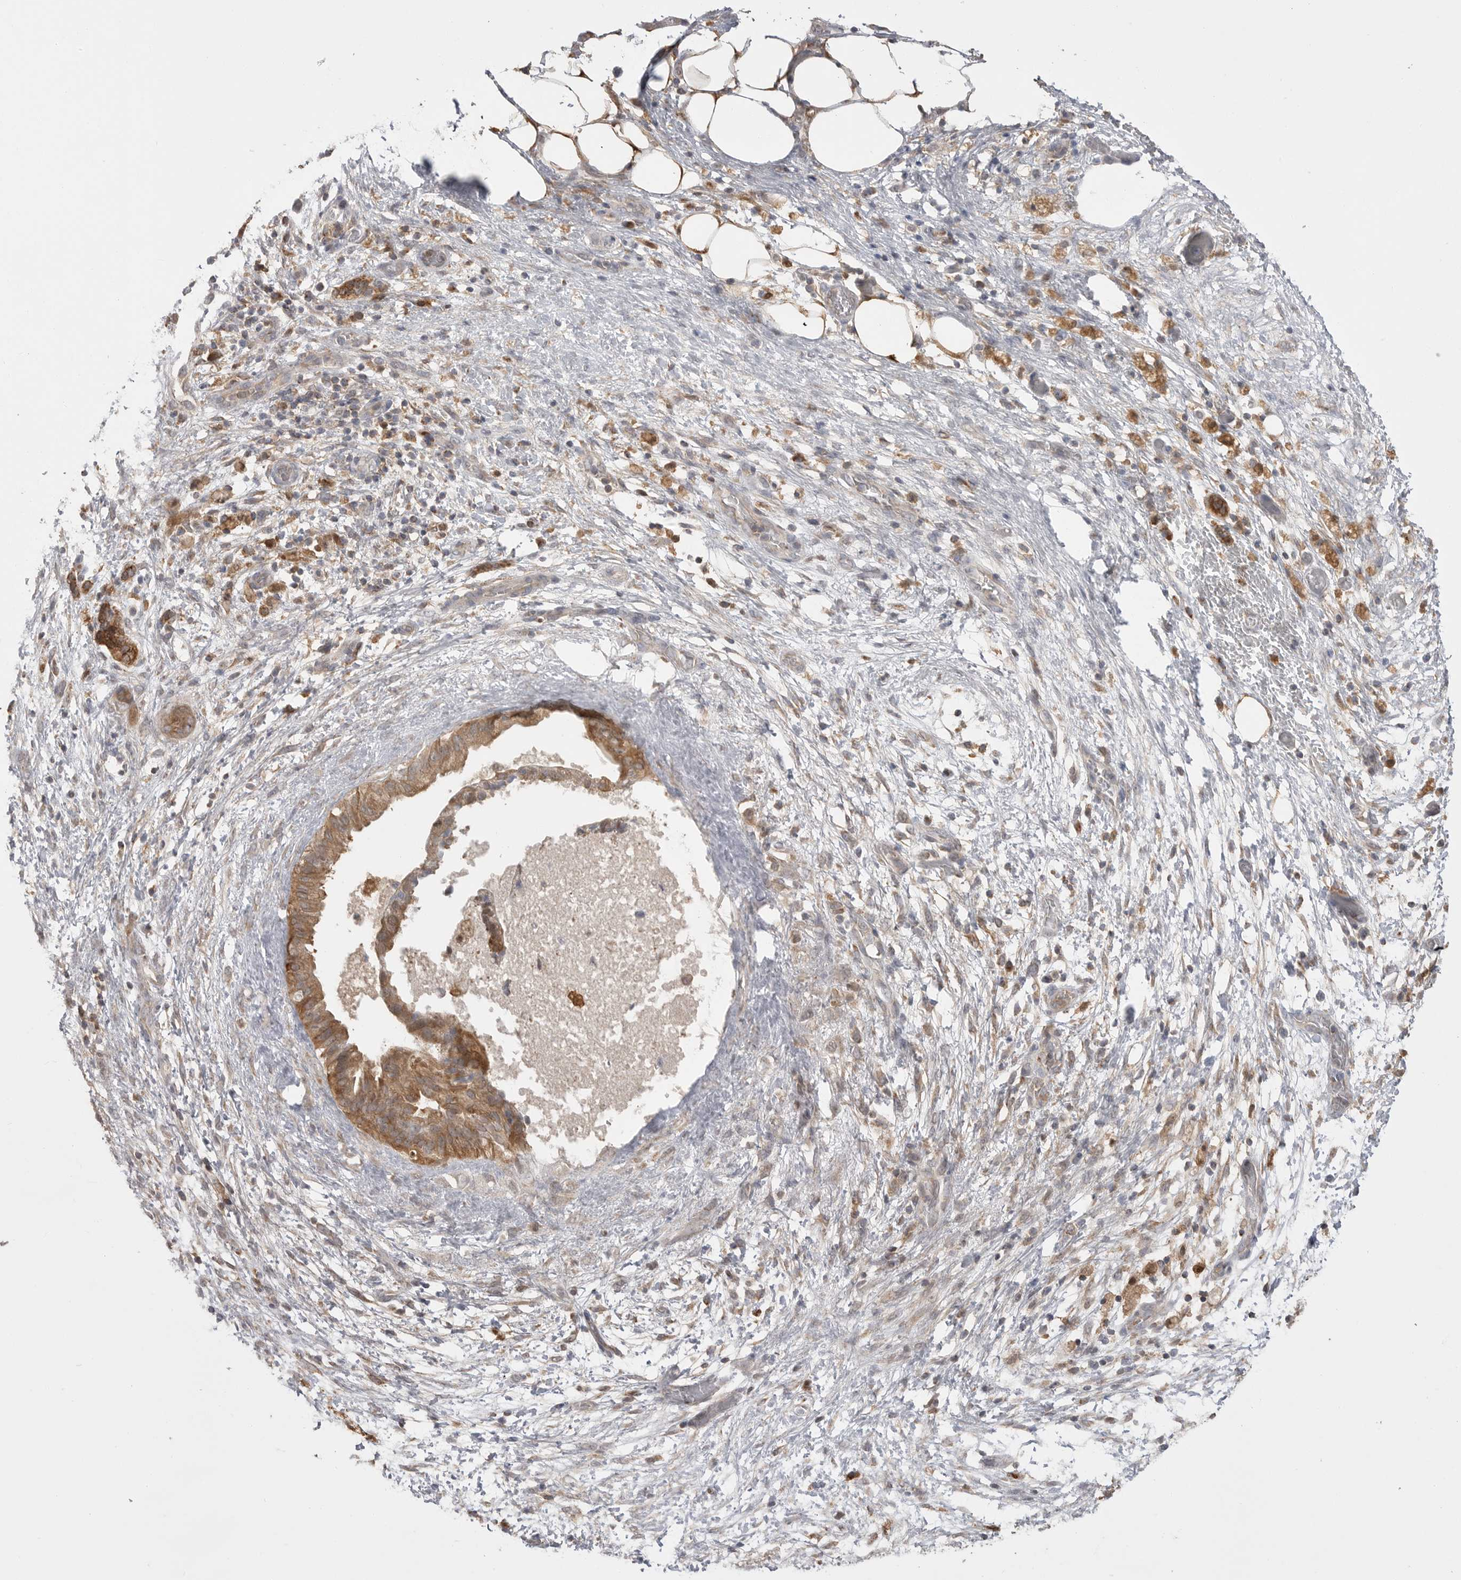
{"staining": {"intensity": "moderate", "quantity": ">75%", "location": "cytoplasmic/membranous"}, "tissue": "pancreatic cancer", "cell_type": "Tumor cells", "image_type": "cancer", "snomed": [{"axis": "morphology", "description": "Adenocarcinoma, NOS"}, {"axis": "topography", "description": "Pancreas"}], "caption": "DAB immunohistochemical staining of human pancreatic adenocarcinoma shows moderate cytoplasmic/membranous protein staining in approximately >75% of tumor cells.", "gene": "KYAT3", "patient": {"sex": "female", "age": 78}}